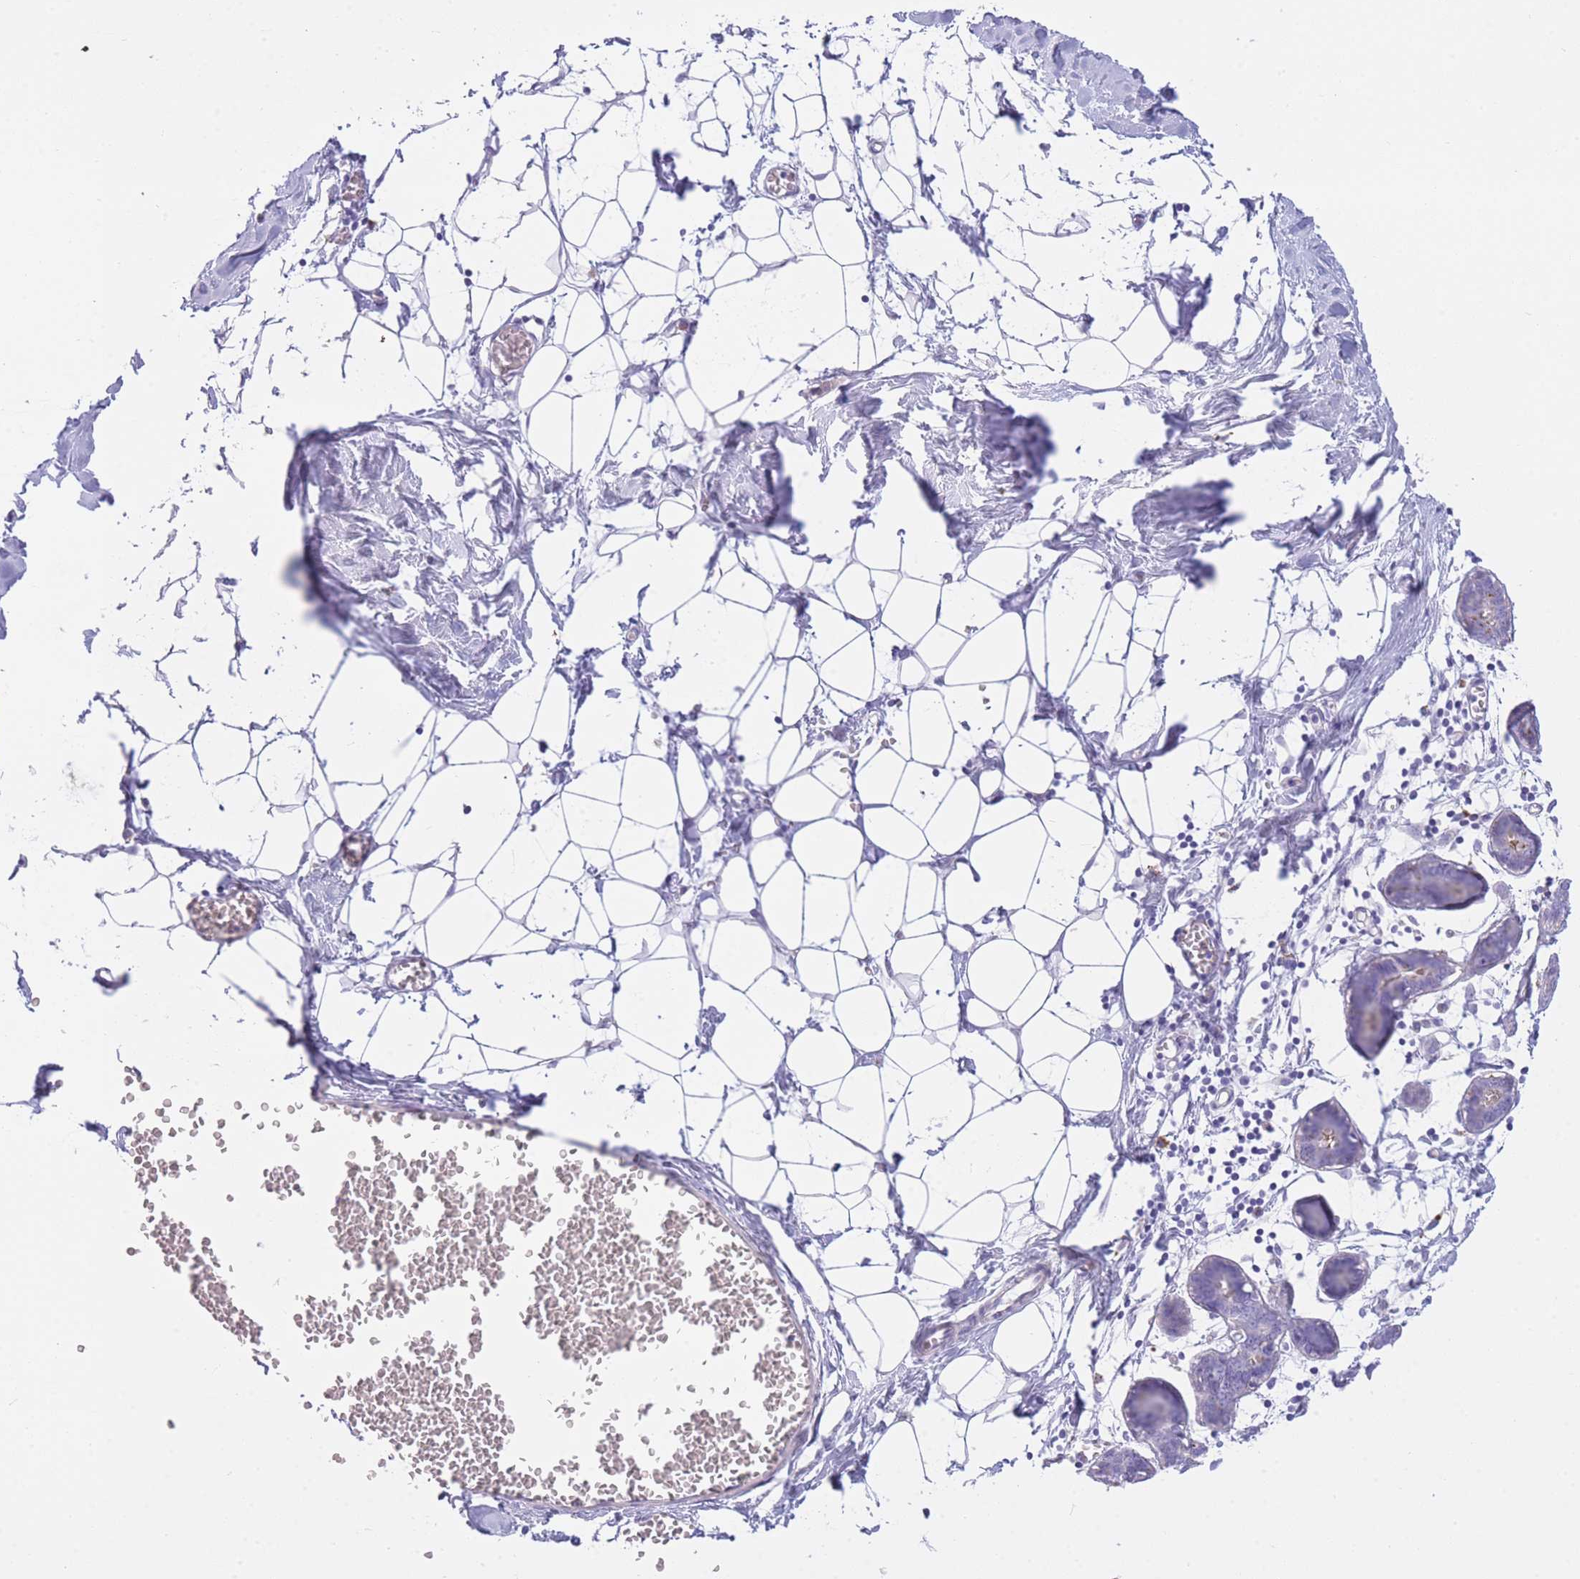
{"staining": {"intensity": "negative", "quantity": "none", "location": "none"}, "tissue": "breast", "cell_type": "Adipocytes", "image_type": "normal", "snomed": [{"axis": "morphology", "description": "Normal tissue, NOS"}, {"axis": "topography", "description": "Breast"}], "caption": "This is a histopathology image of immunohistochemistry (IHC) staining of normal breast, which shows no positivity in adipocytes. Brightfield microscopy of IHC stained with DAB (brown) and hematoxylin (blue), captured at high magnification.", "gene": "PLBD1", "patient": {"sex": "female", "age": 27}}